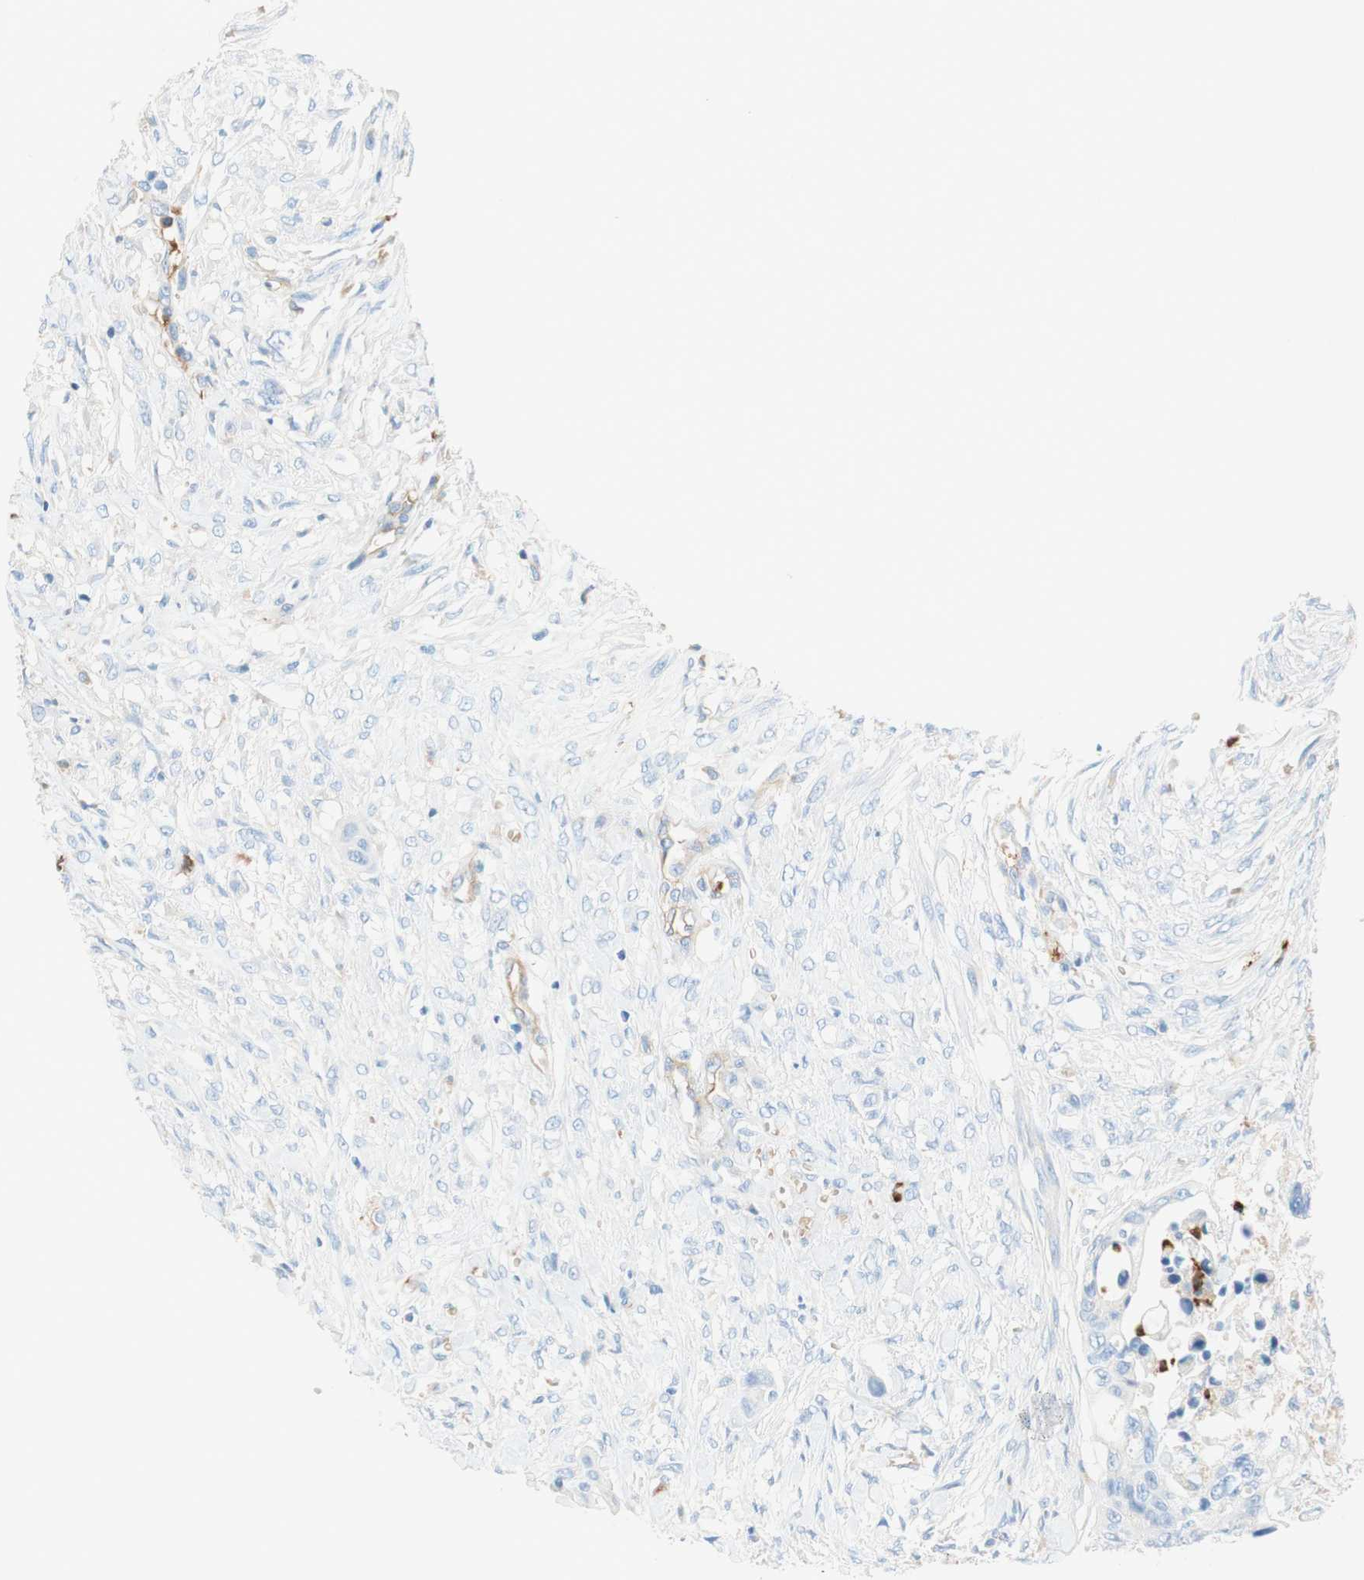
{"staining": {"intensity": "negative", "quantity": "none", "location": "none"}, "tissue": "colorectal cancer", "cell_type": "Tumor cells", "image_type": "cancer", "snomed": [{"axis": "morphology", "description": "Adenocarcinoma, NOS"}, {"axis": "topography", "description": "Colon"}], "caption": "Tumor cells are negative for brown protein staining in adenocarcinoma (colorectal).", "gene": "STOM", "patient": {"sex": "female", "age": 57}}